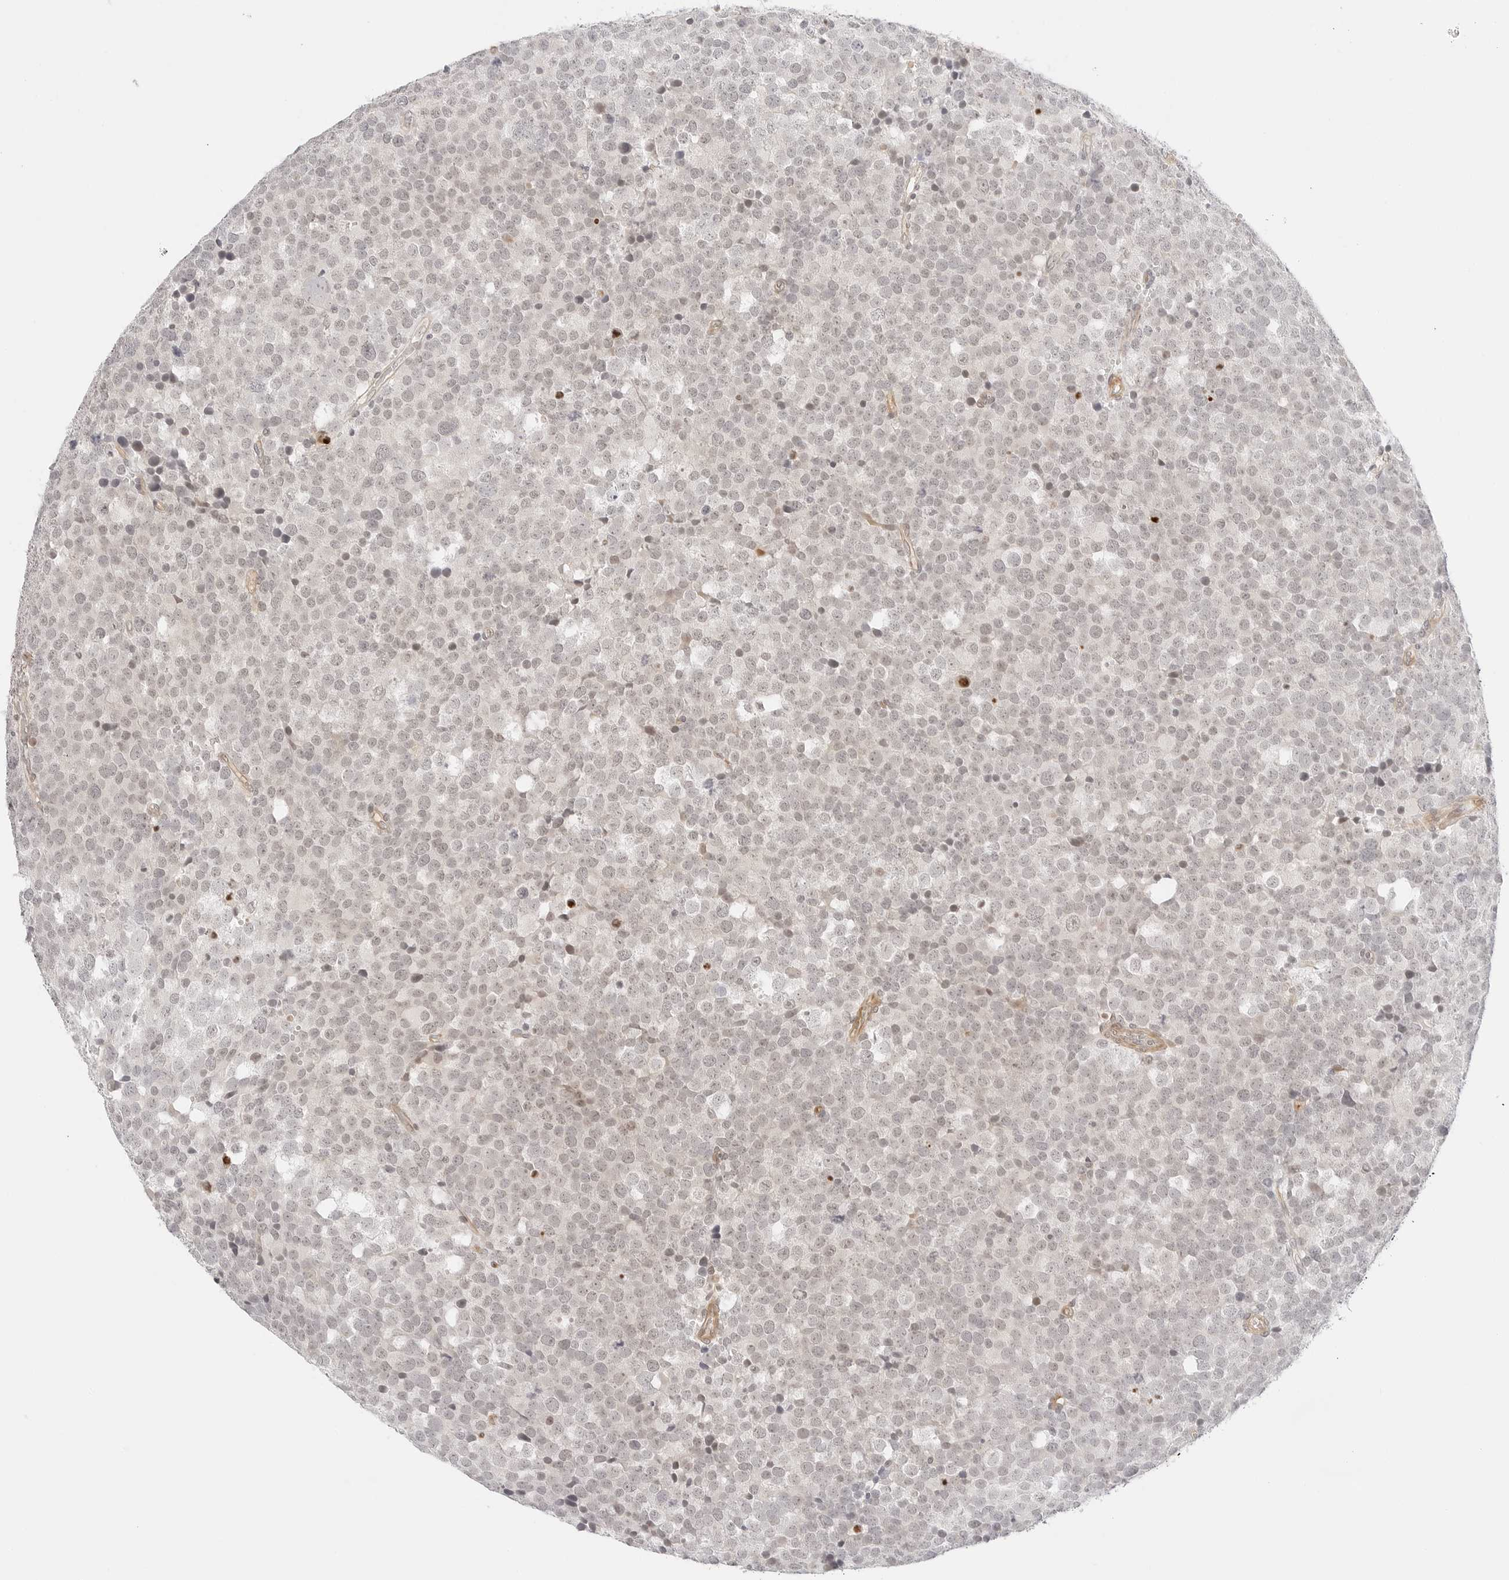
{"staining": {"intensity": "weak", "quantity": "<25%", "location": "nuclear"}, "tissue": "testis cancer", "cell_type": "Tumor cells", "image_type": "cancer", "snomed": [{"axis": "morphology", "description": "Seminoma, NOS"}, {"axis": "topography", "description": "Testis"}], "caption": "Immunohistochemistry (IHC) of testis cancer shows no expression in tumor cells.", "gene": "TEKT2", "patient": {"sex": "male", "age": 71}}